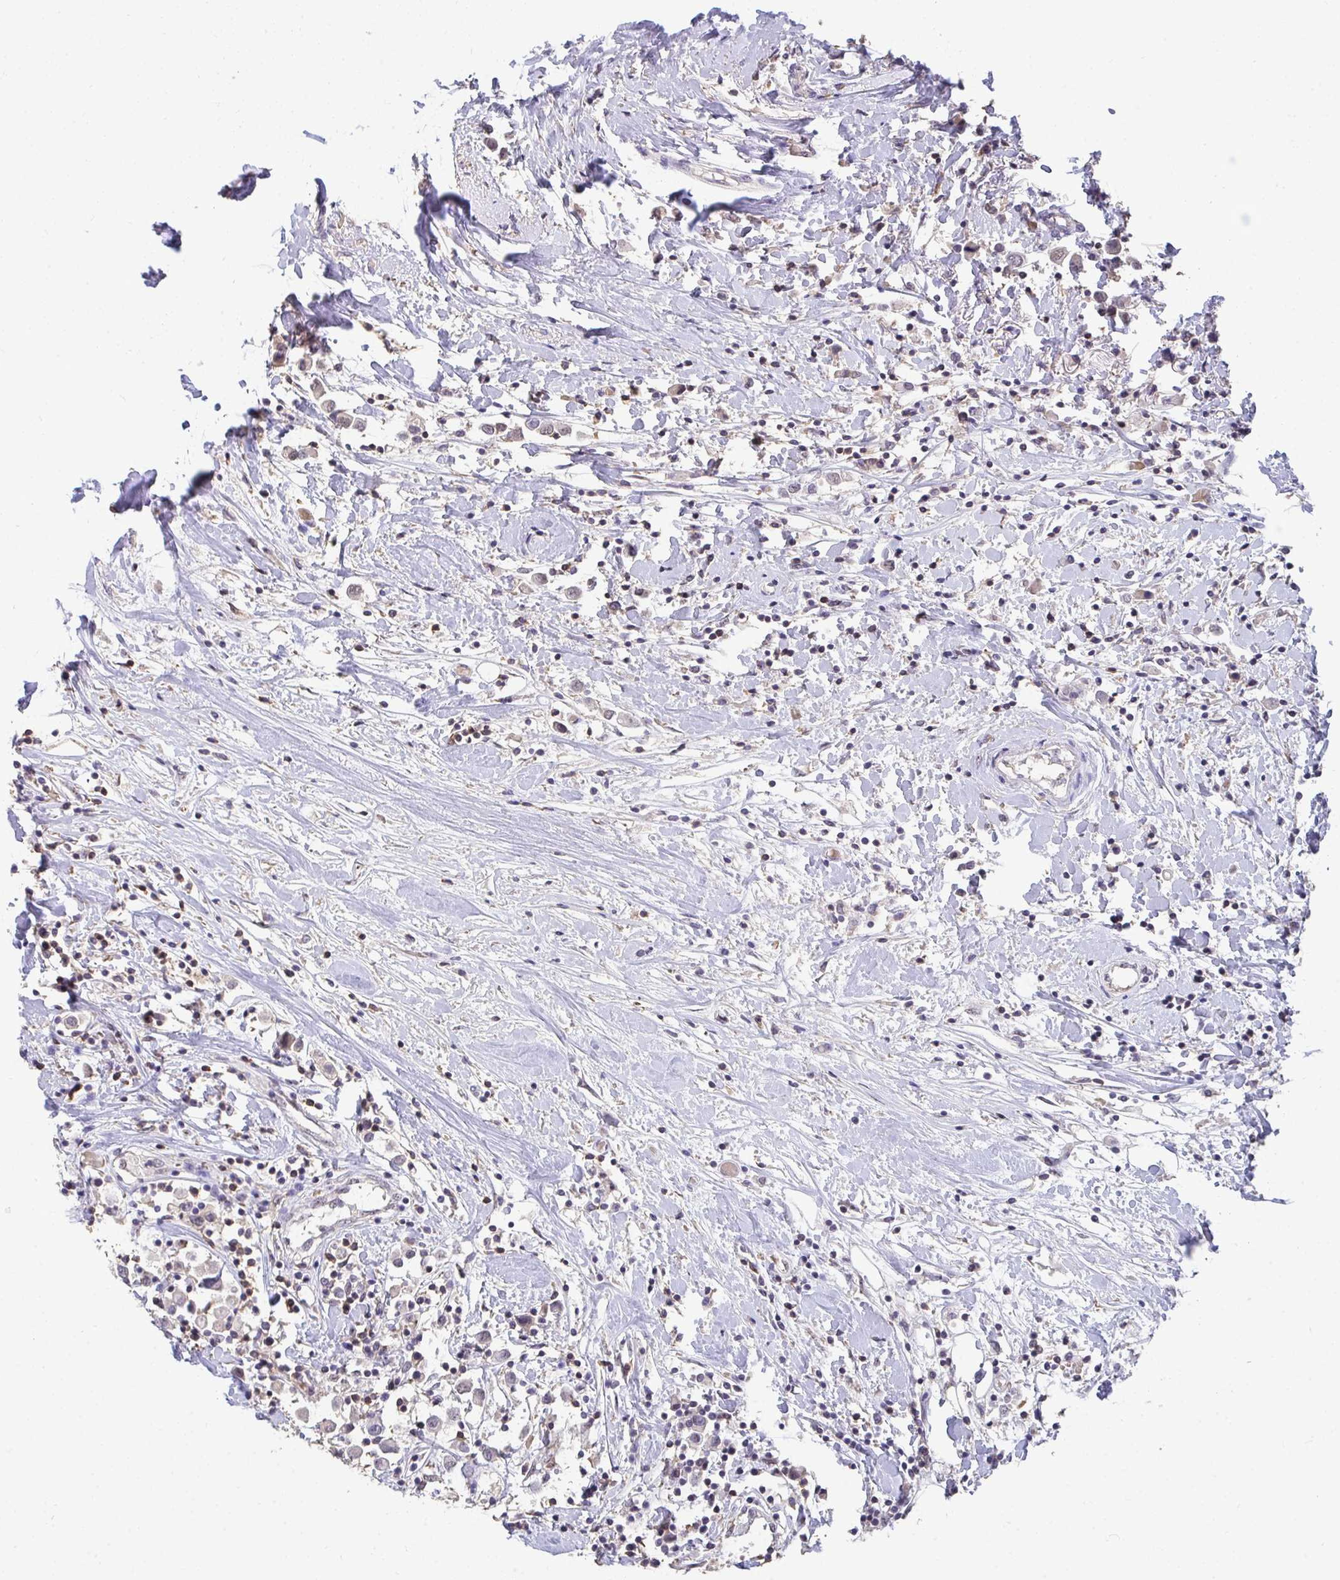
{"staining": {"intensity": "negative", "quantity": "none", "location": "none"}, "tissue": "breast cancer", "cell_type": "Tumor cells", "image_type": "cancer", "snomed": [{"axis": "morphology", "description": "Duct carcinoma"}, {"axis": "topography", "description": "Breast"}], "caption": "An immunohistochemistry image of breast cancer (infiltrating ductal carcinoma) is shown. There is no staining in tumor cells of breast cancer (infiltrating ductal carcinoma).", "gene": "SENP3", "patient": {"sex": "female", "age": 61}}